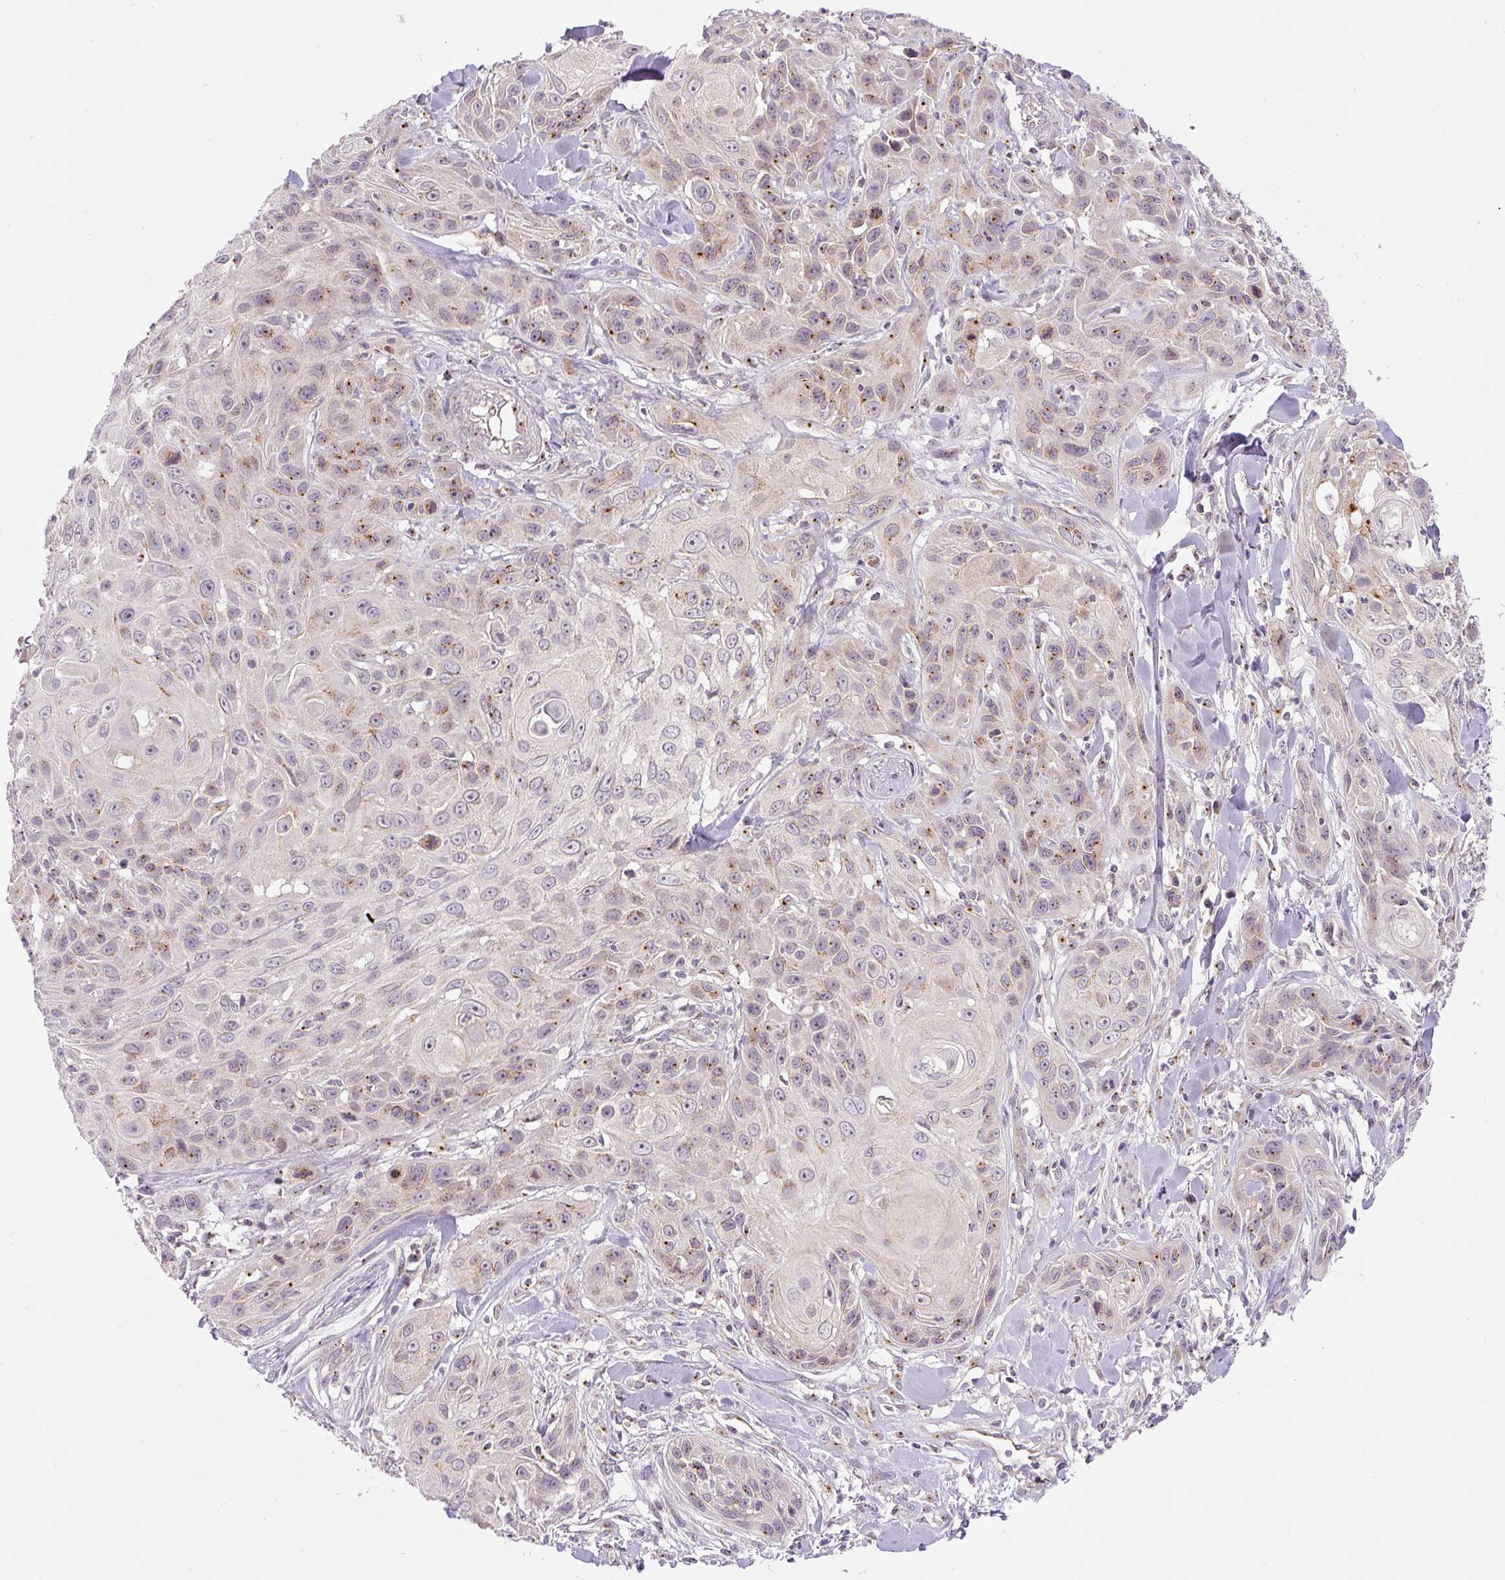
{"staining": {"intensity": "moderate", "quantity": "<25%", "location": "cytoplasmic/membranous"}, "tissue": "skin cancer", "cell_type": "Tumor cells", "image_type": "cancer", "snomed": [{"axis": "morphology", "description": "Squamous cell carcinoma, NOS"}, {"axis": "topography", "description": "Skin"}, {"axis": "topography", "description": "Vulva"}], "caption": "The micrograph shows staining of skin cancer, revealing moderate cytoplasmic/membranous protein positivity (brown color) within tumor cells. (Brightfield microscopy of DAB IHC at high magnification).", "gene": "PCM1", "patient": {"sex": "female", "age": 83}}